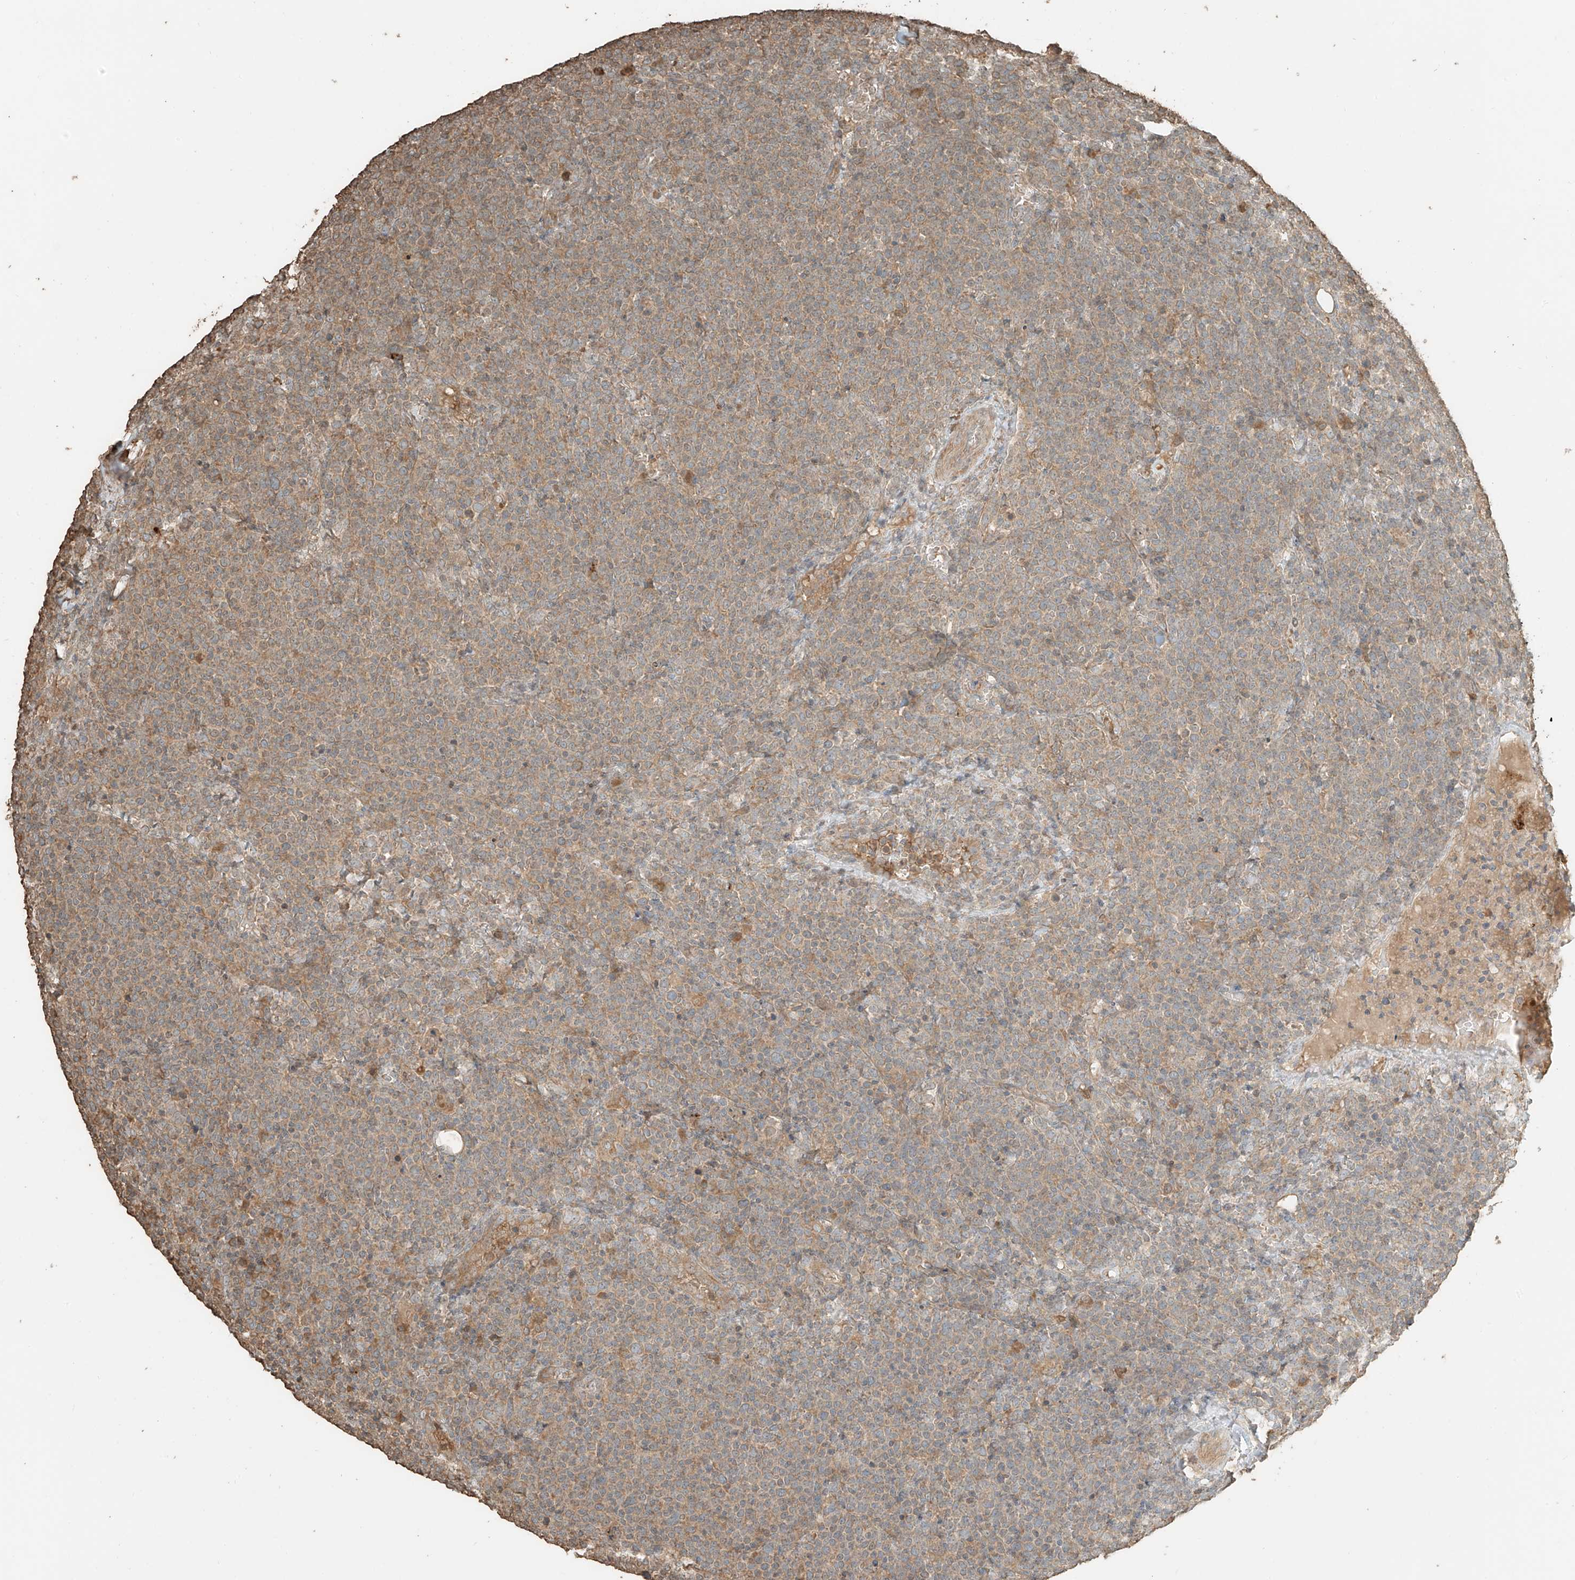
{"staining": {"intensity": "weak", "quantity": ">75%", "location": "cytoplasmic/membranous"}, "tissue": "lymphoma", "cell_type": "Tumor cells", "image_type": "cancer", "snomed": [{"axis": "morphology", "description": "Malignant lymphoma, non-Hodgkin's type, High grade"}, {"axis": "topography", "description": "Lymph node"}], "caption": "Immunohistochemistry micrograph of high-grade malignant lymphoma, non-Hodgkin's type stained for a protein (brown), which shows low levels of weak cytoplasmic/membranous expression in about >75% of tumor cells.", "gene": "RFTN2", "patient": {"sex": "male", "age": 61}}